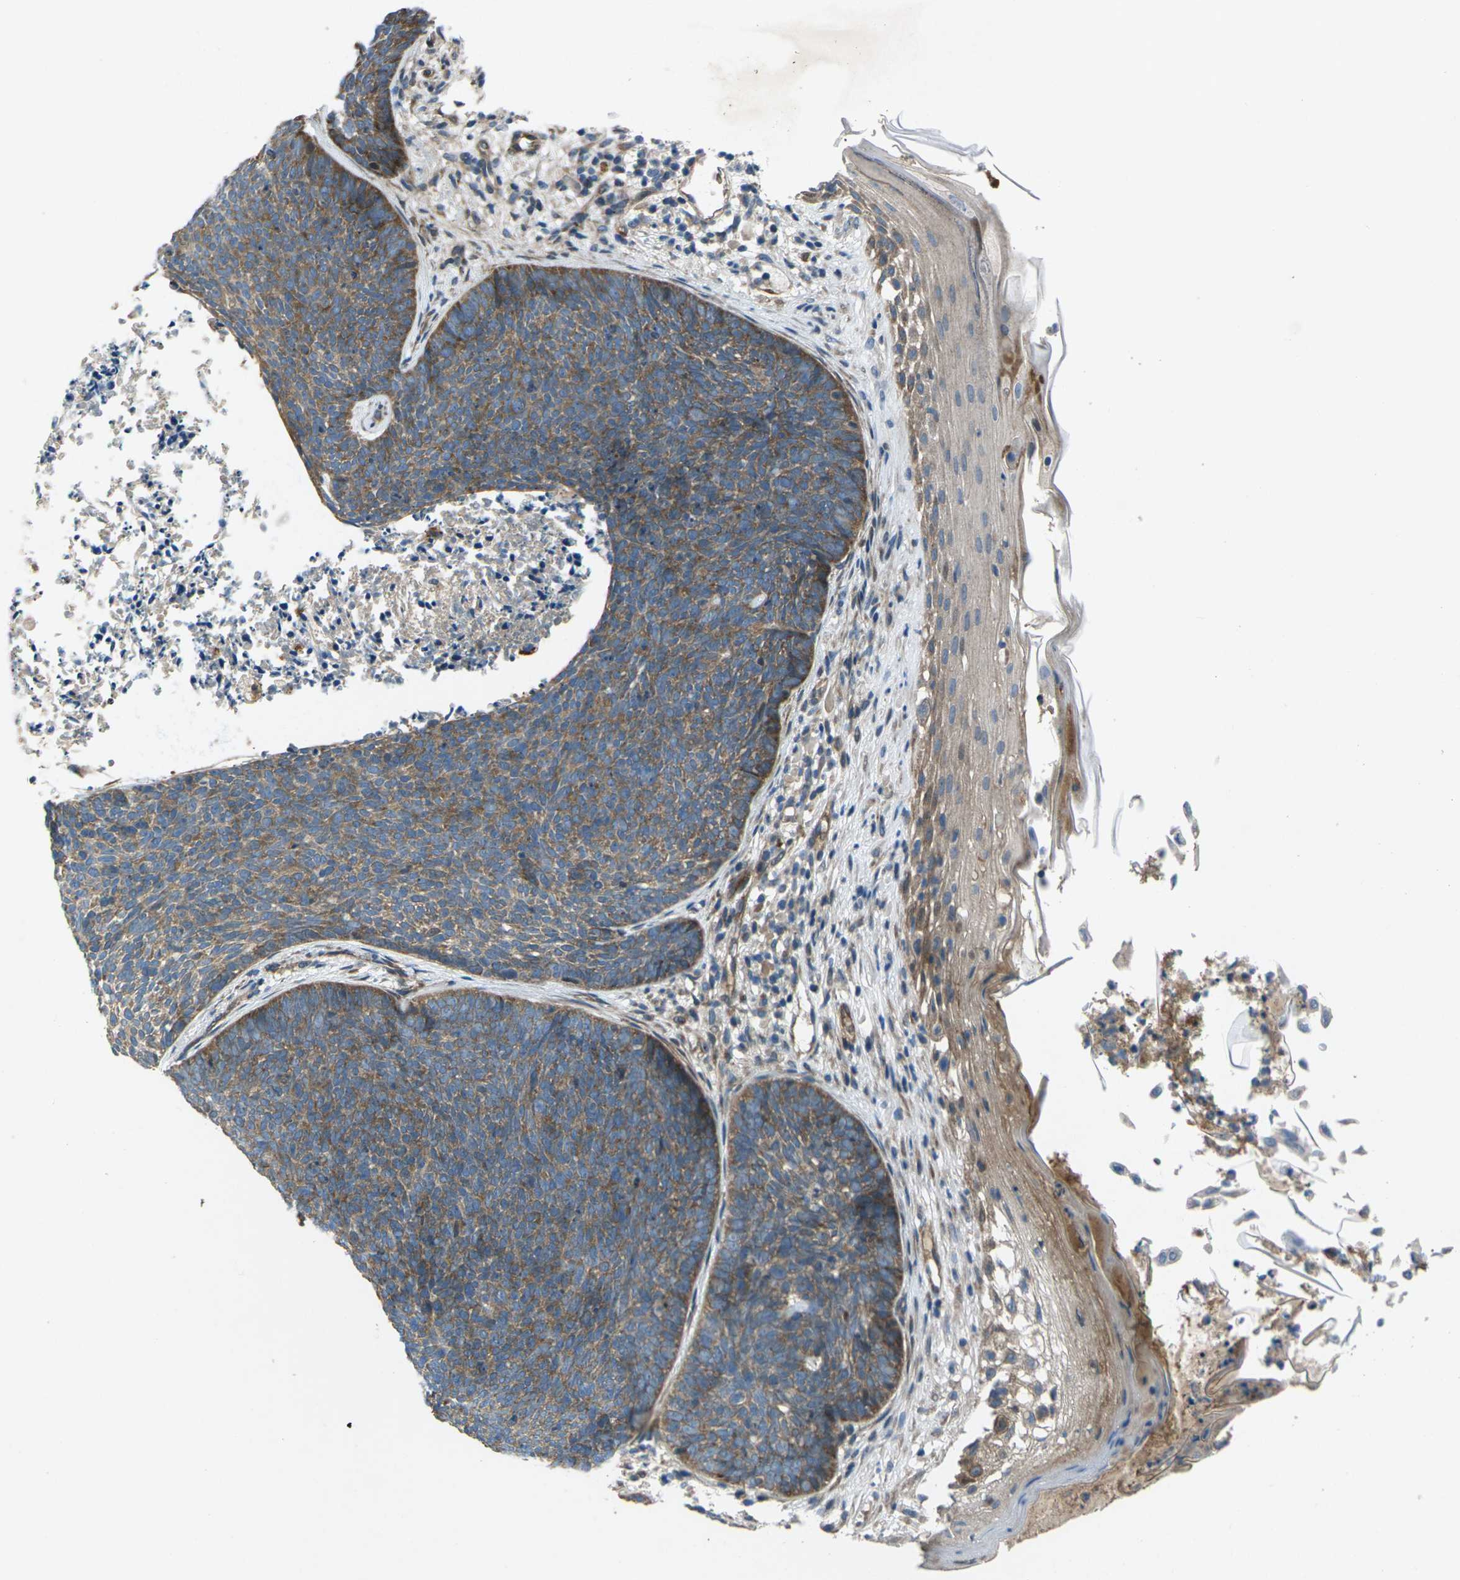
{"staining": {"intensity": "moderate", "quantity": ">75%", "location": "cytoplasmic/membranous"}, "tissue": "skin cancer", "cell_type": "Tumor cells", "image_type": "cancer", "snomed": [{"axis": "morphology", "description": "Basal cell carcinoma"}, {"axis": "topography", "description": "Skin"}], "caption": "Immunohistochemistry (IHC) photomicrograph of neoplastic tissue: human skin cancer stained using immunohistochemistry (IHC) shows medium levels of moderate protein expression localized specifically in the cytoplasmic/membranous of tumor cells, appearing as a cytoplasmic/membranous brown color.", "gene": "EDNRA", "patient": {"sex": "female", "age": 70}}